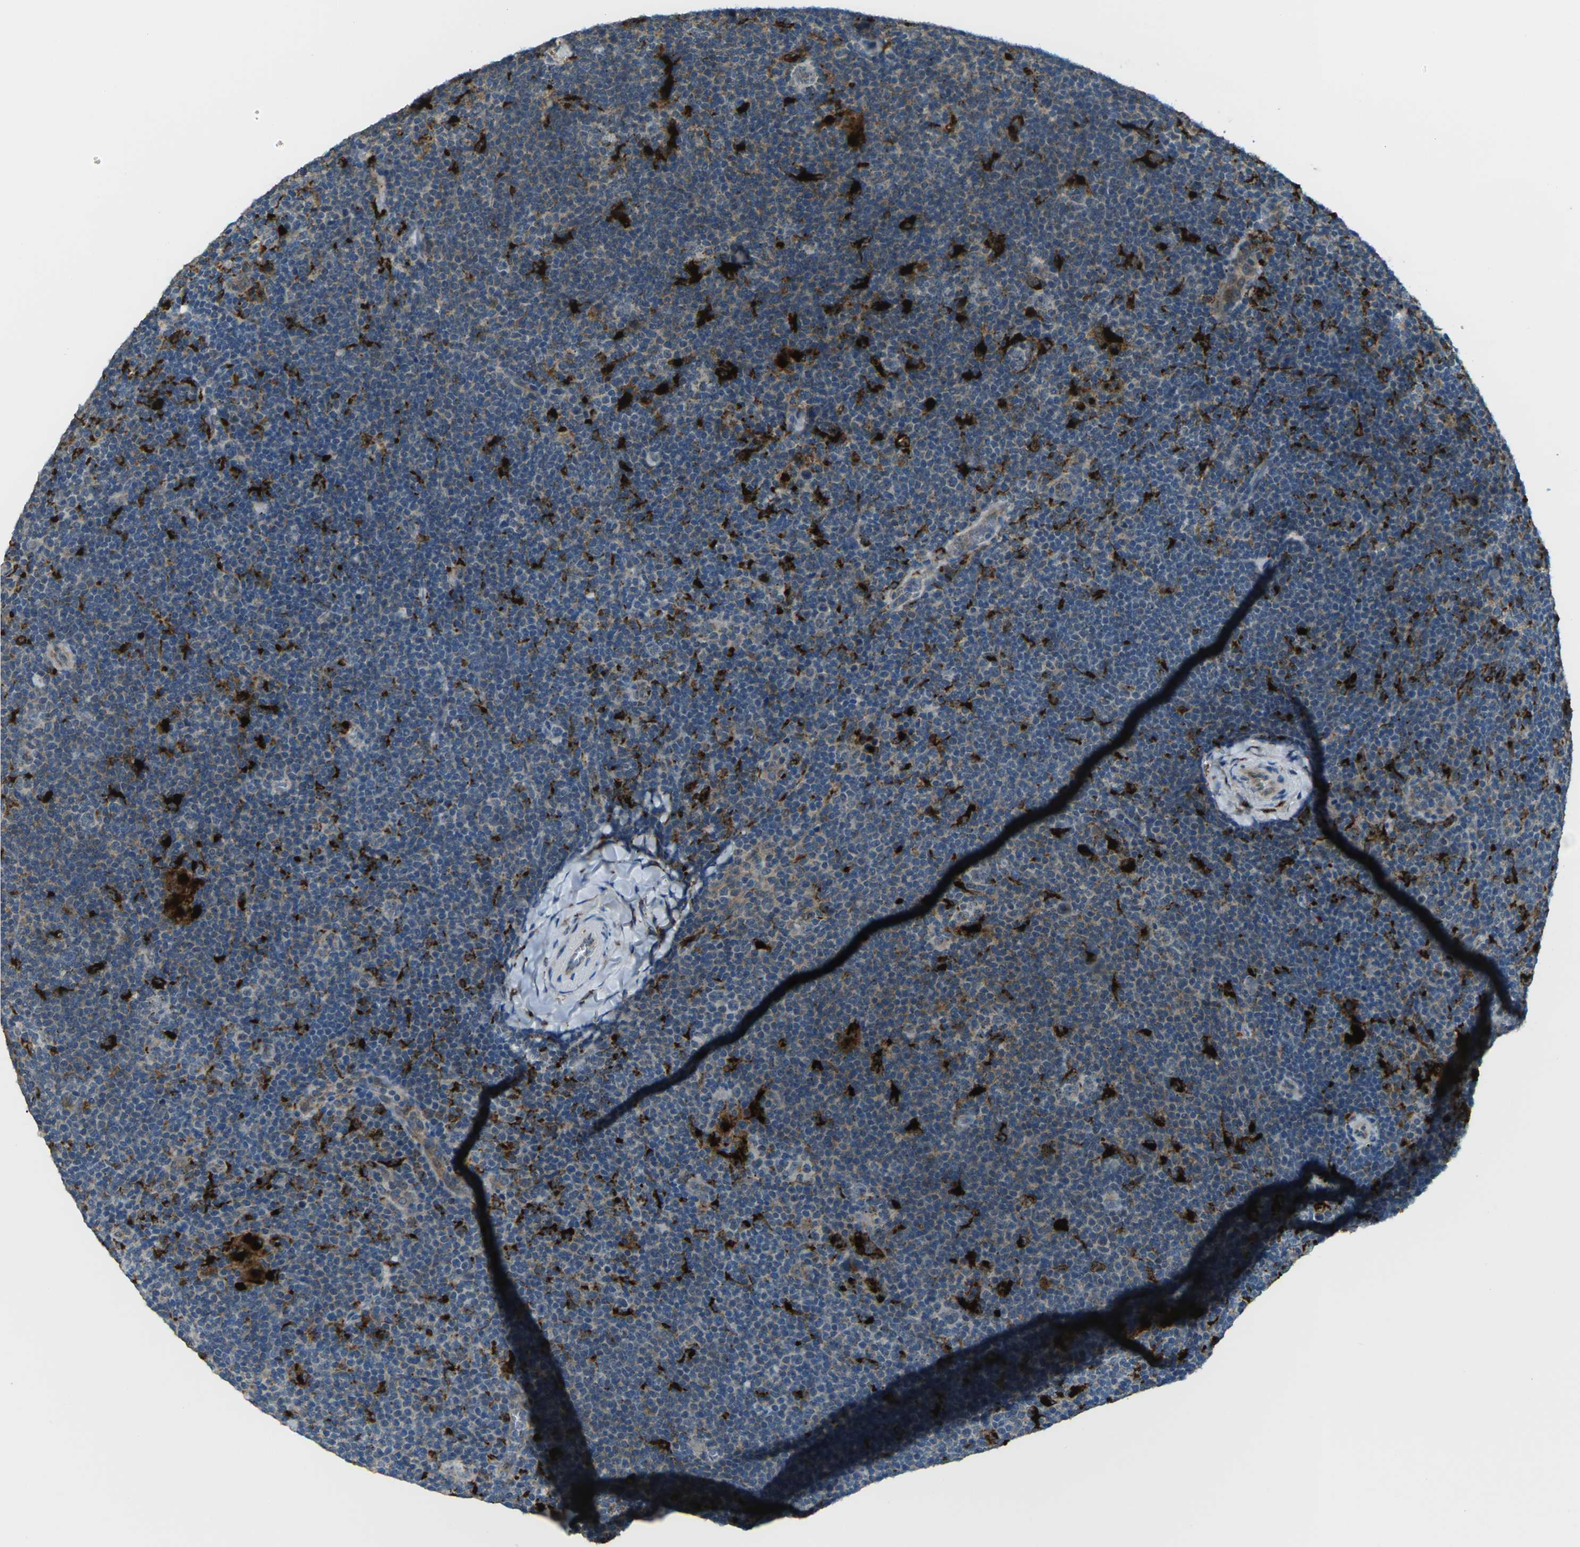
{"staining": {"intensity": "weak", "quantity": "25%-75%", "location": "cytoplasmic/membranous"}, "tissue": "lymphoma", "cell_type": "Tumor cells", "image_type": "cancer", "snomed": [{"axis": "morphology", "description": "Hodgkin's disease, NOS"}, {"axis": "topography", "description": "Lymph node"}], "caption": "Human Hodgkin's disease stained with a protein marker reveals weak staining in tumor cells.", "gene": "SLC31A2", "patient": {"sex": "female", "age": 57}}